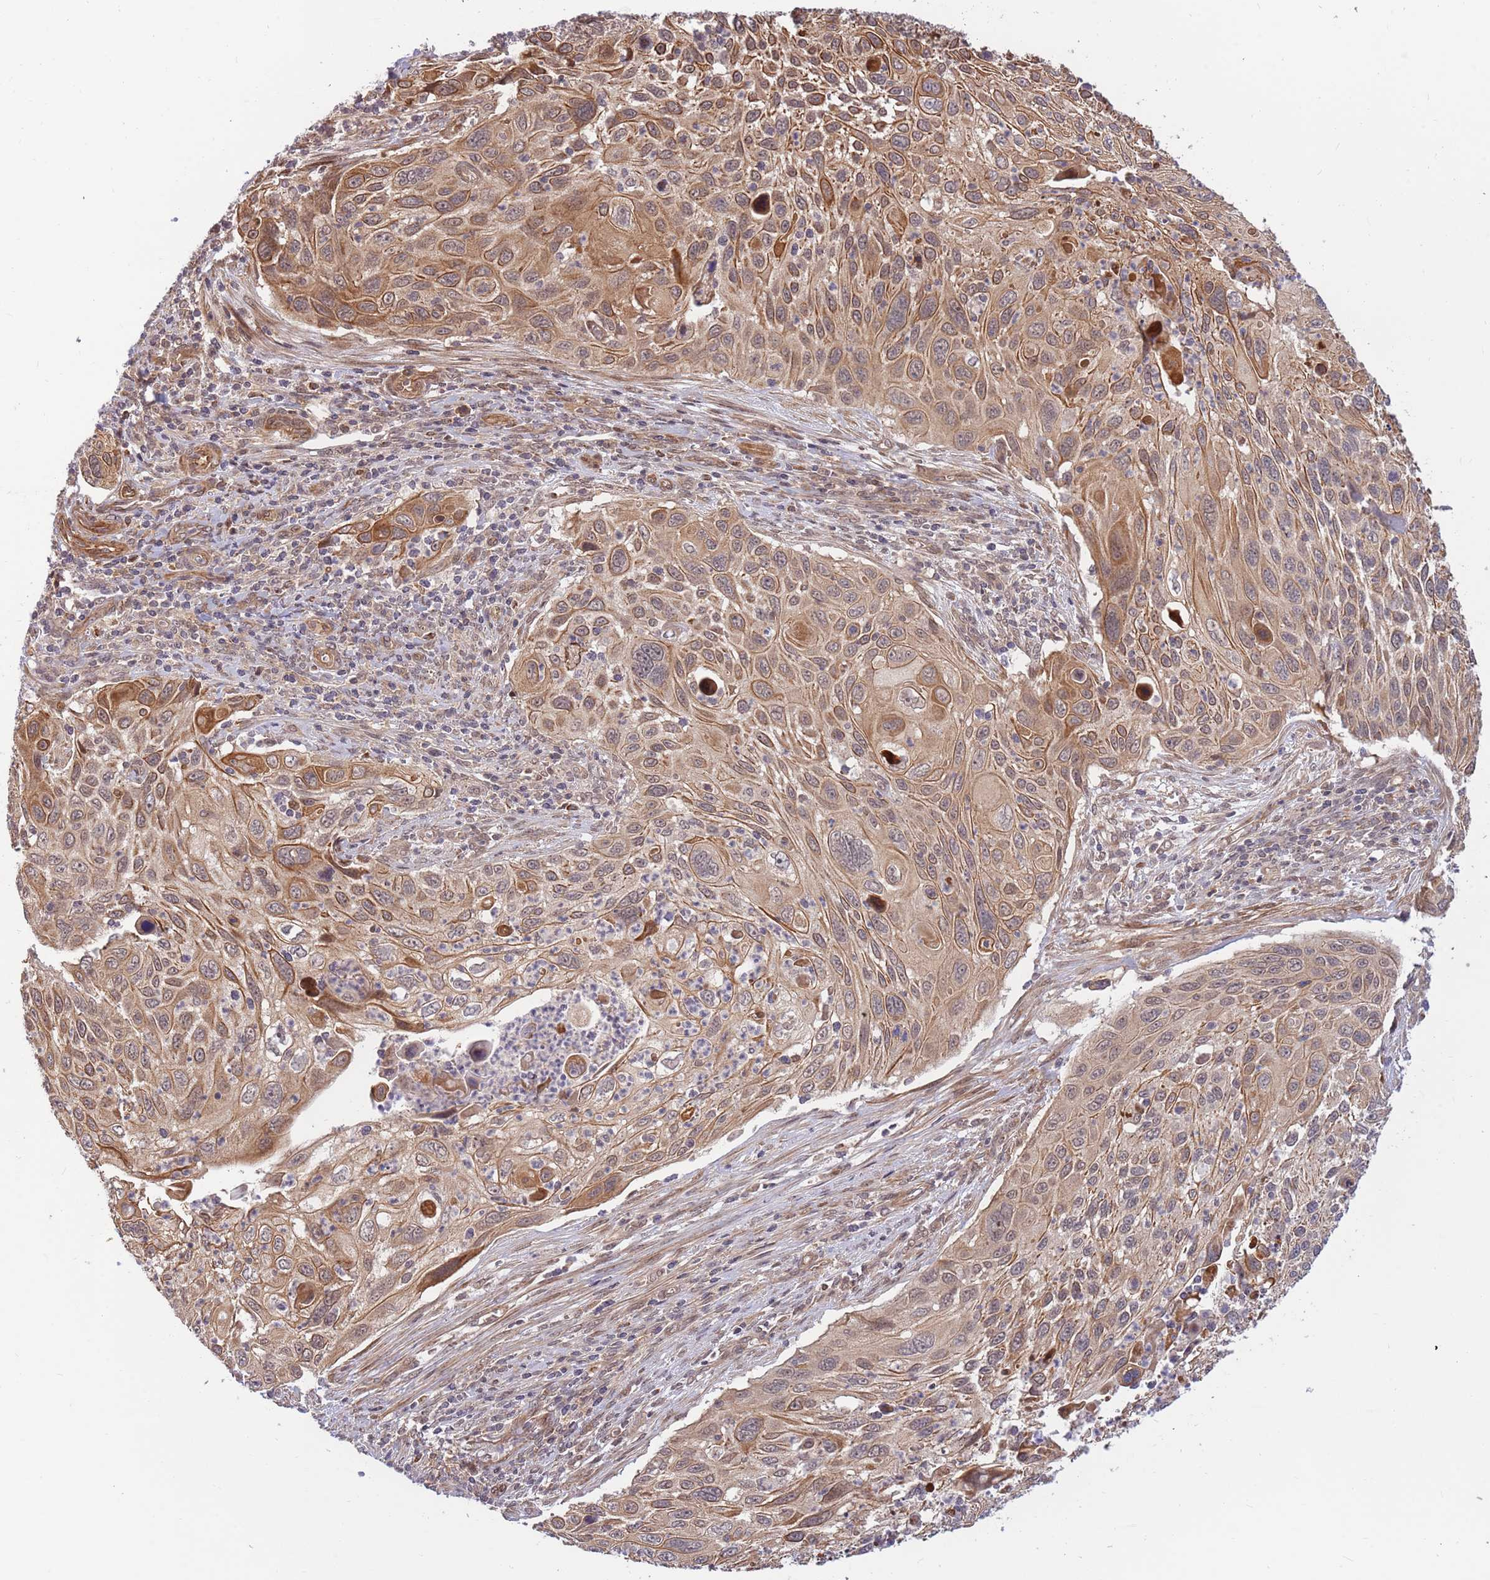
{"staining": {"intensity": "moderate", "quantity": ">75%", "location": "cytoplasmic/membranous"}, "tissue": "cervical cancer", "cell_type": "Tumor cells", "image_type": "cancer", "snomed": [{"axis": "morphology", "description": "Squamous cell carcinoma, NOS"}, {"axis": "topography", "description": "Cervix"}], "caption": "The histopathology image shows immunohistochemical staining of cervical squamous cell carcinoma. There is moderate cytoplasmic/membranous positivity is appreciated in about >75% of tumor cells.", "gene": "HAUS3", "patient": {"sex": "female", "age": 70}}